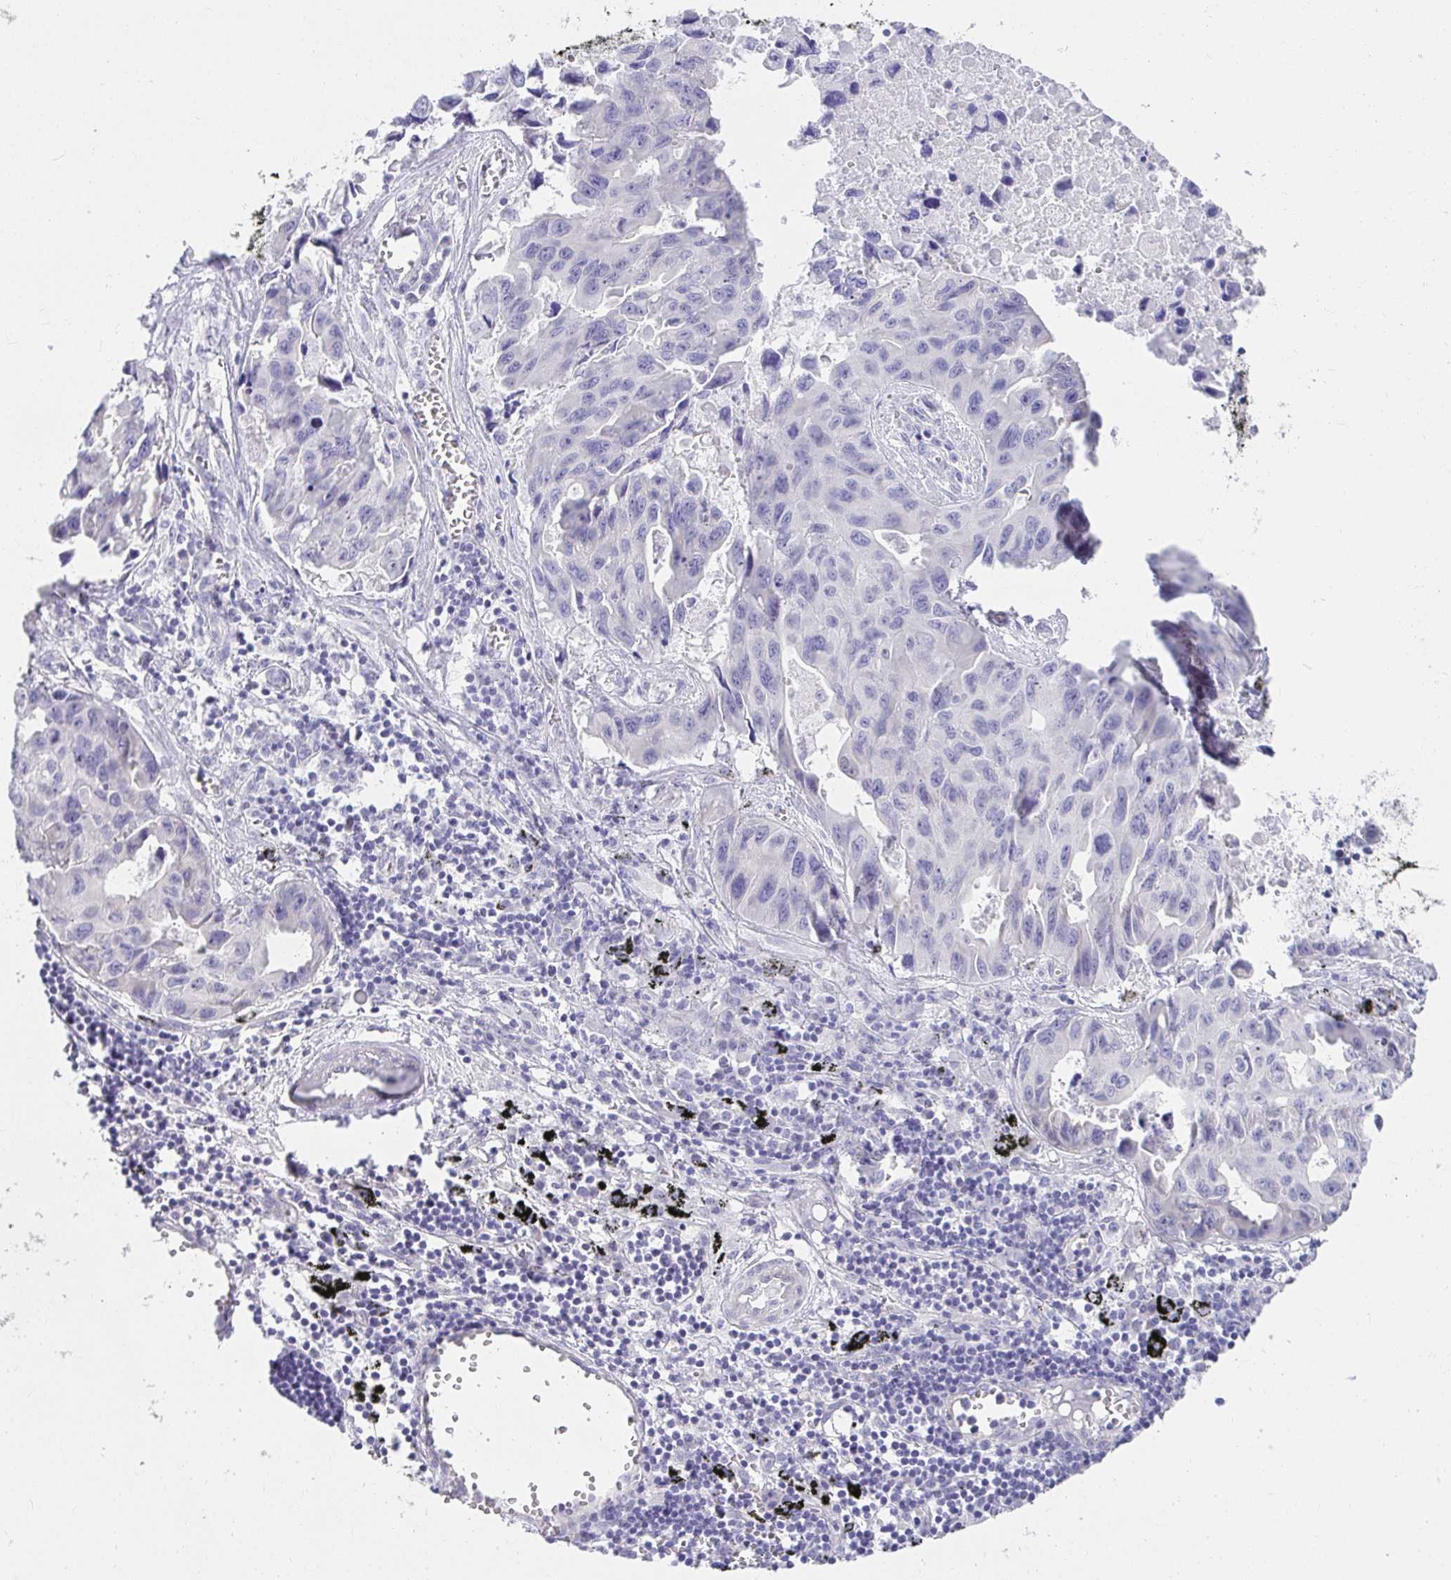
{"staining": {"intensity": "negative", "quantity": "none", "location": "none"}, "tissue": "lung cancer", "cell_type": "Tumor cells", "image_type": "cancer", "snomed": [{"axis": "morphology", "description": "Adenocarcinoma, NOS"}, {"axis": "topography", "description": "Lymph node"}, {"axis": "topography", "description": "Lung"}], "caption": "Immunohistochemistry (IHC) micrograph of human lung adenocarcinoma stained for a protein (brown), which reveals no expression in tumor cells.", "gene": "VGLL1", "patient": {"sex": "male", "age": 64}}